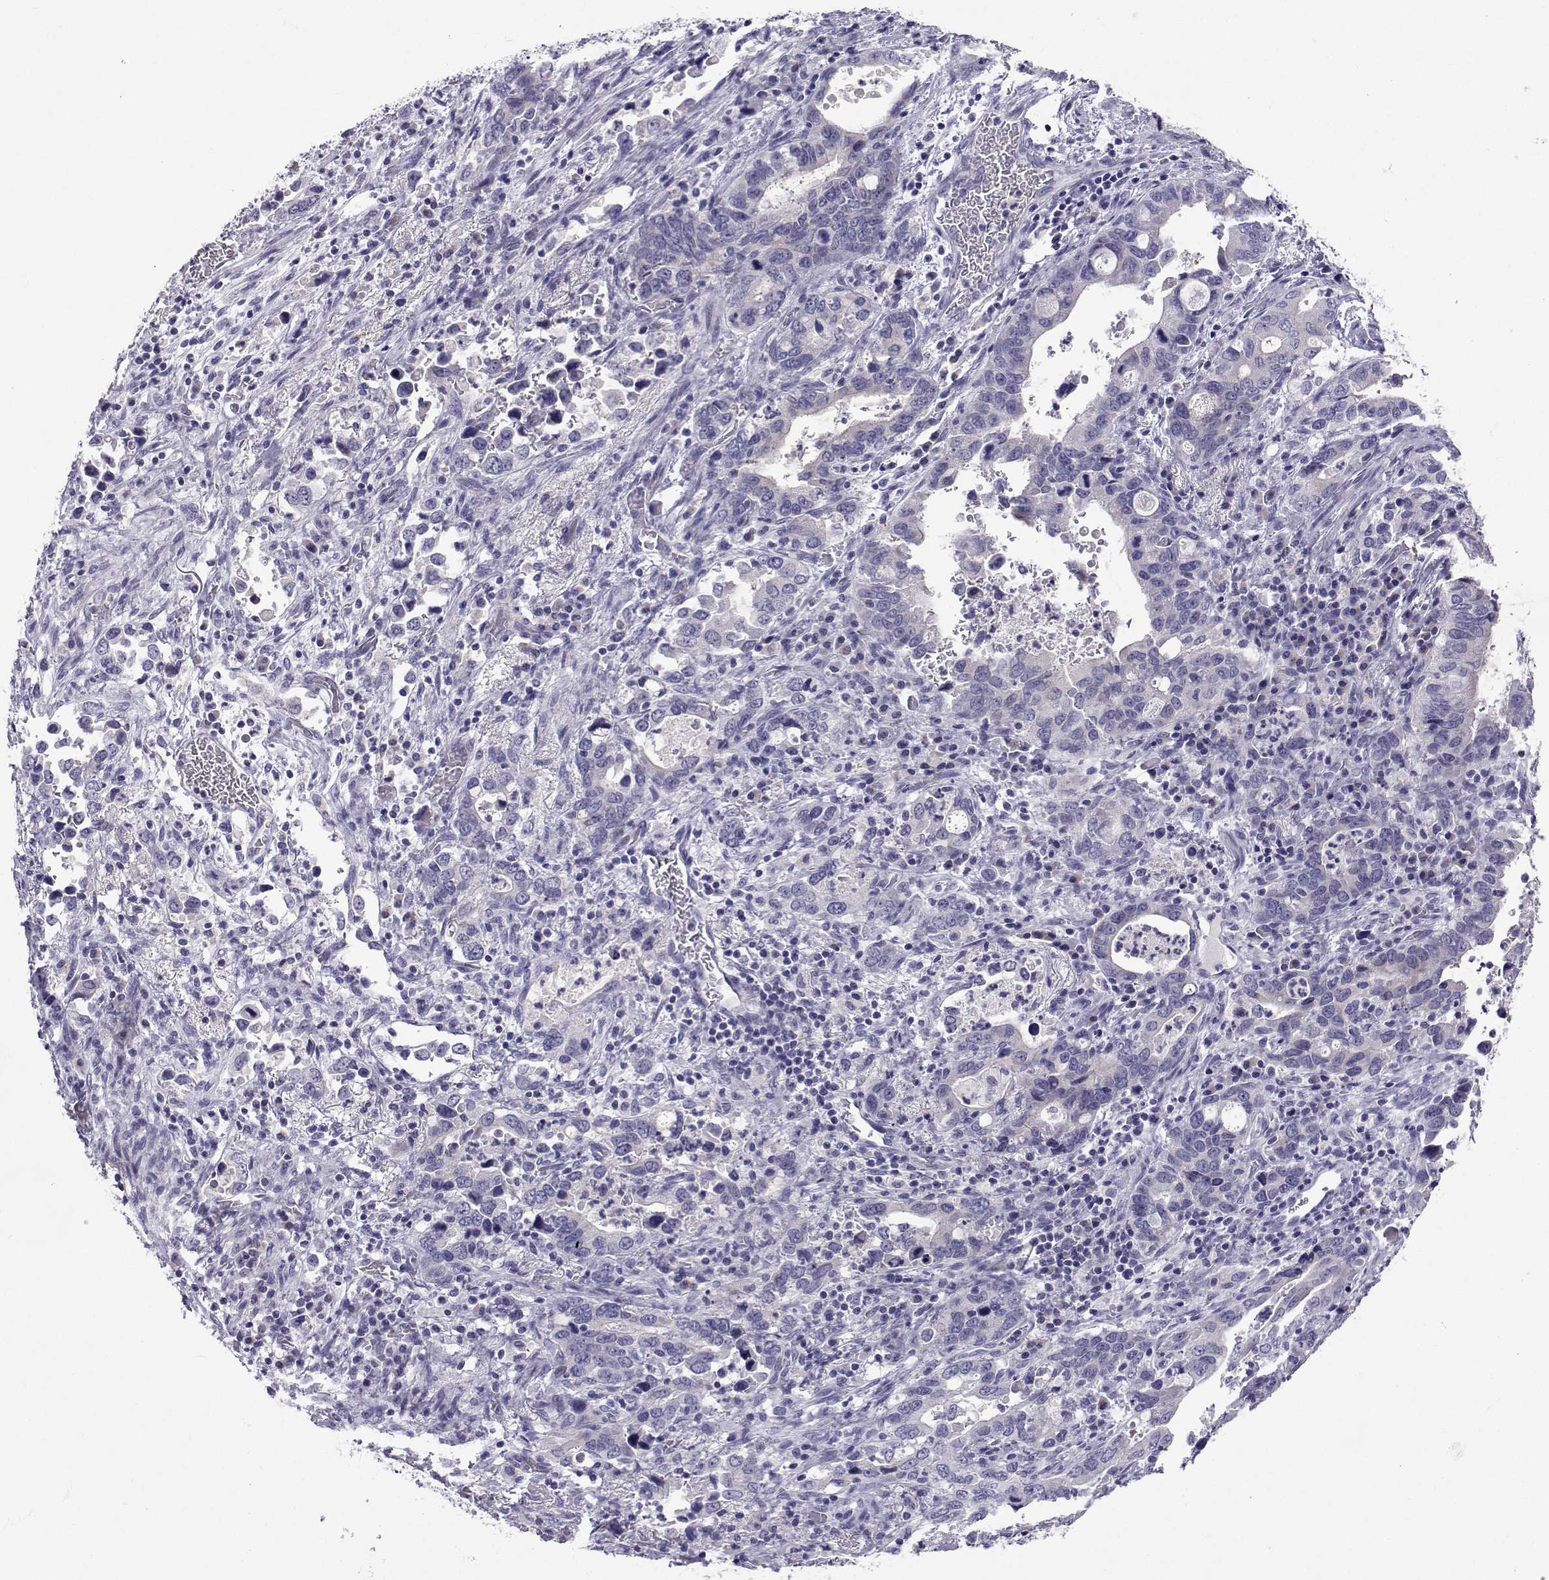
{"staining": {"intensity": "negative", "quantity": "none", "location": "none"}, "tissue": "stomach cancer", "cell_type": "Tumor cells", "image_type": "cancer", "snomed": [{"axis": "morphology", "description": "Adenocarcinoma, NOS"}, {"axis": "topography", "description": "Stomach, upper"}], "caption": "The photomicrograph exhibits no significant expression in tumor cells of adenocarcinoma (stomach).", "gene": "SLC6A3", "patient": {"sex": "male", "age": 74}}